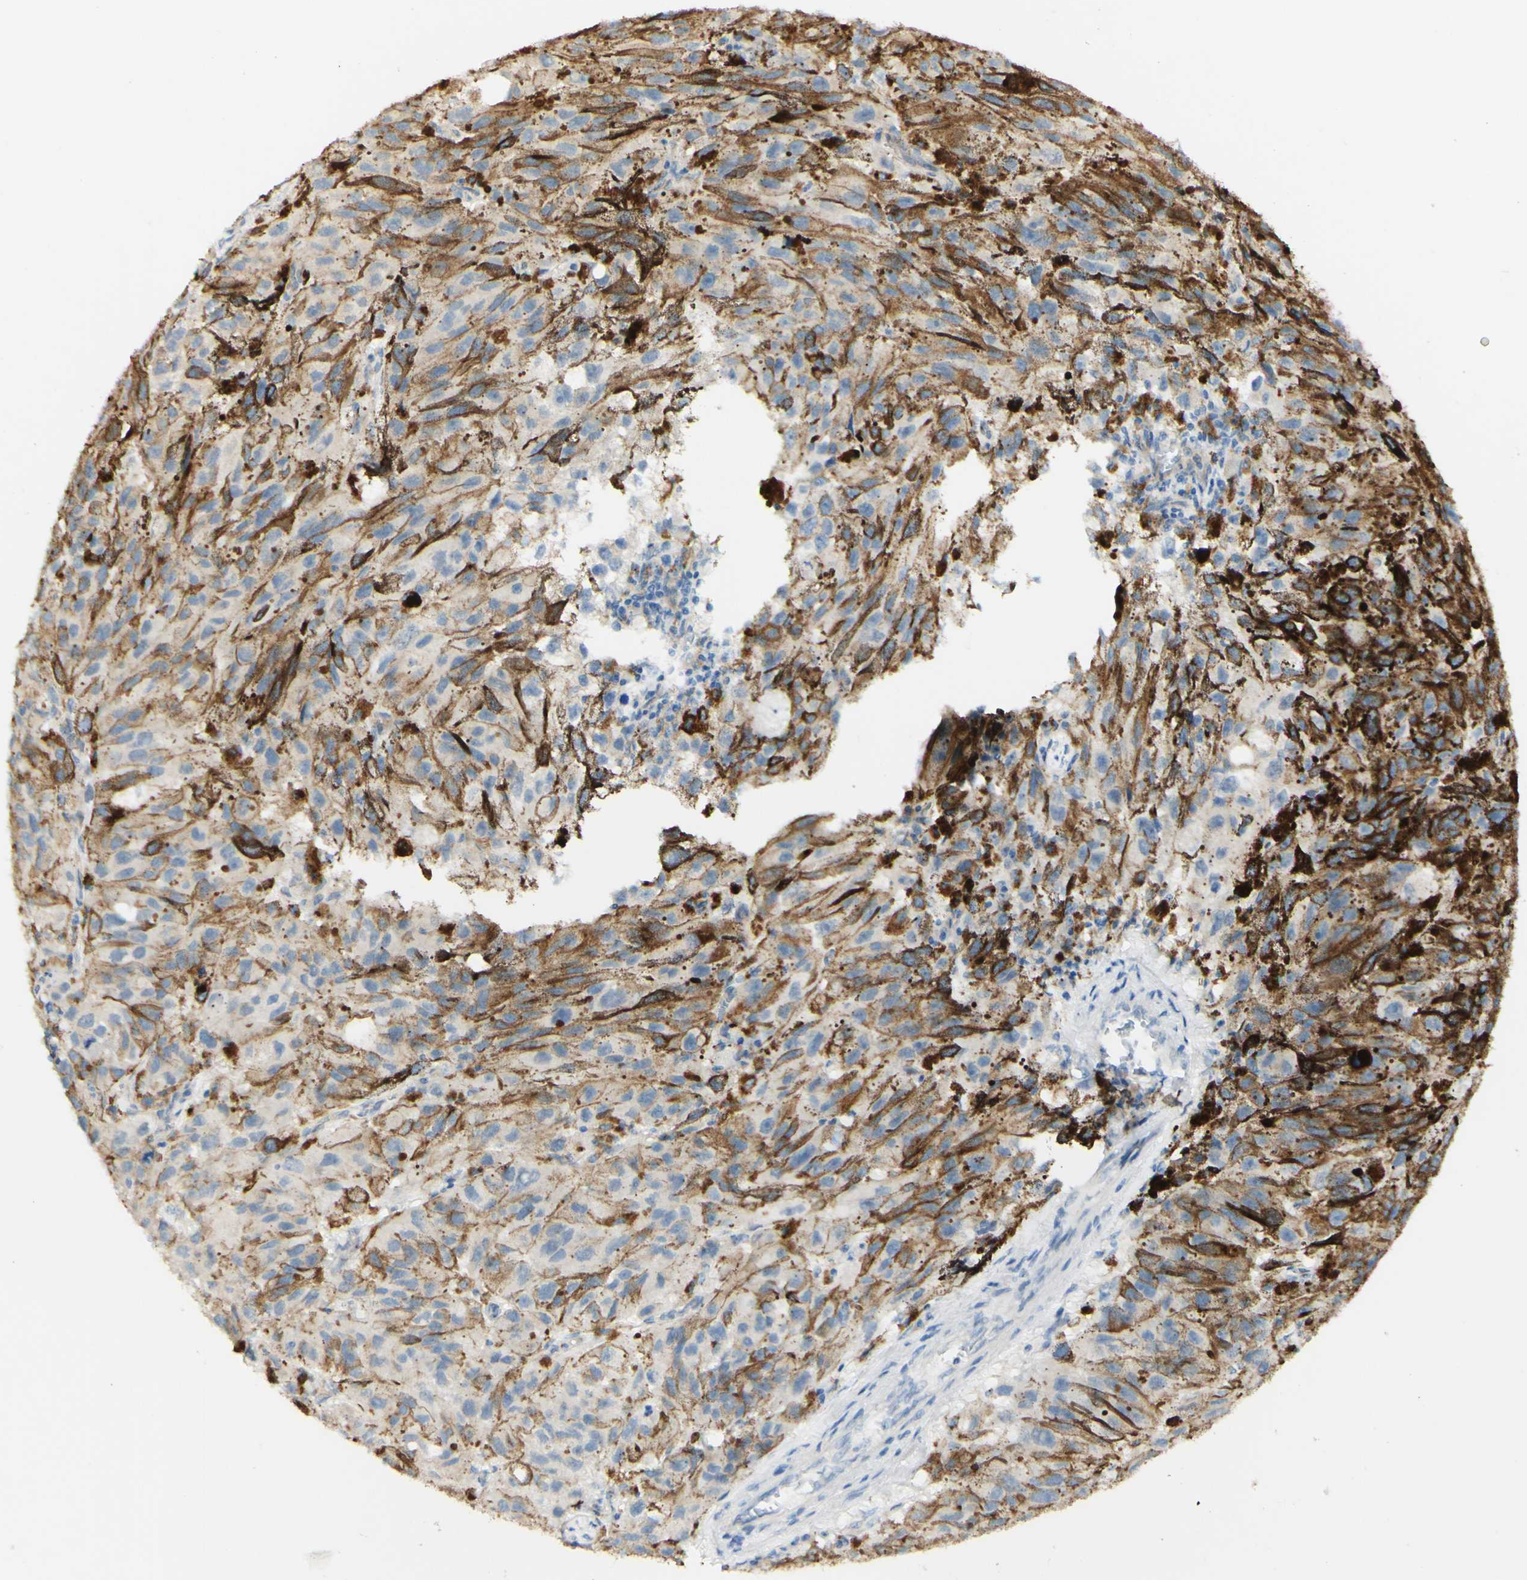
{"staining": {"intensity": "weak", "quantity": "<25%", "location": "cytoplasmic/membranous"}, "tissue": "melanoma", "cell_type": "Tumor cells", "image_type": "cancer", "snomed": [{"axis": "morphology", "description": "Malignant melanoma, NOS"}, {"axis": "topography", "description": "Skin"}], "caption": "Human melanoma stained for a protein using IHC reveals no positivity in tumor cells.", "gene": "FCGRT", "patient": {"sex": "female", "age": 104}}